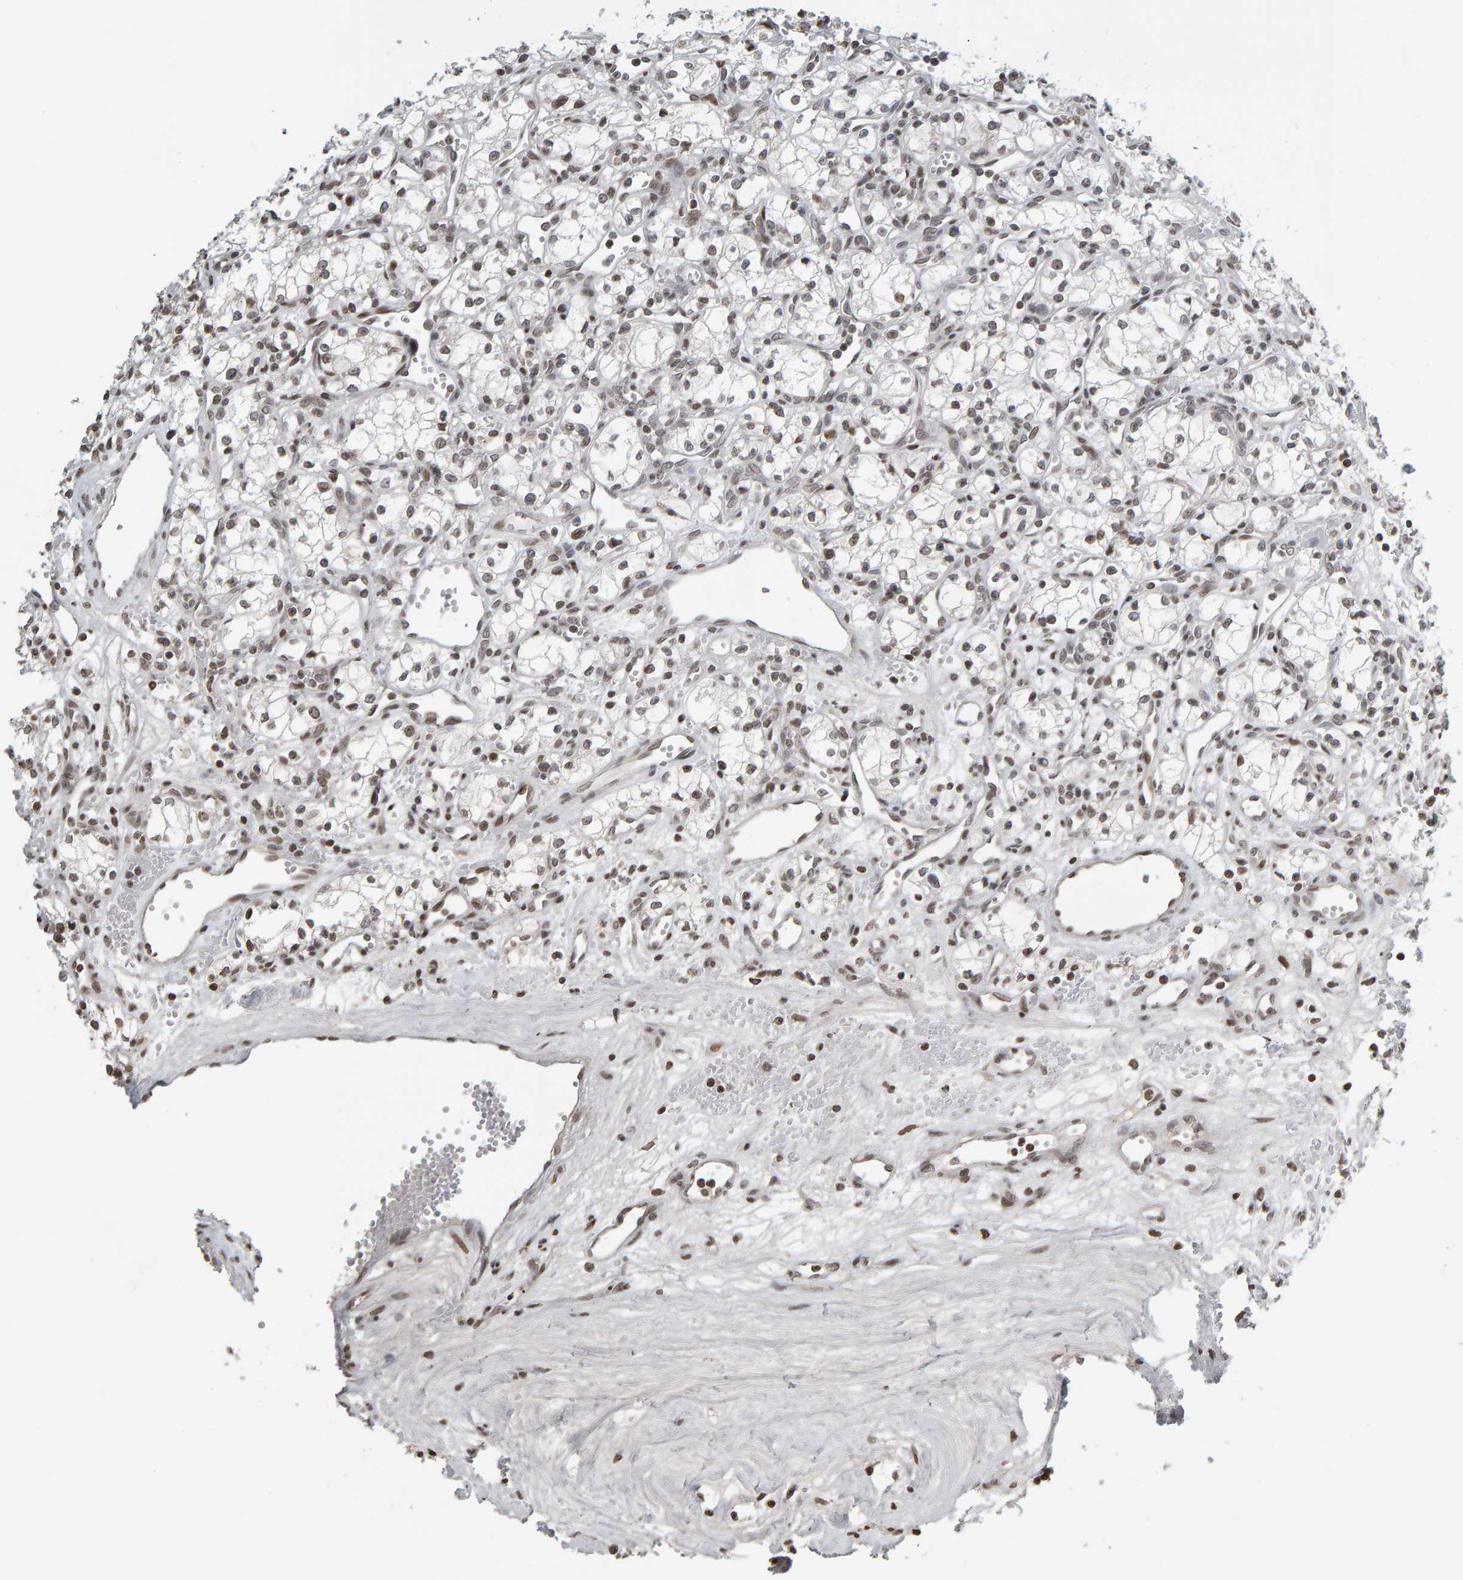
{"staining": {"intensity": "weak", "quantity": ">75%", "location": "nuclear"}, "tissue": "renal cancer", "cell_type": "Tumor cells", "image_type": "cancer", "snomed": [{"axis": "morphology", "description": "Adenocarcinoma, NOS"}, {"axis": "topography", "description": "Kidney"}], "caption": "Approximately >75% of tumor cells in renal cancer show weak nuclear protein expression as visualized by brown immunohistochemical staining.", "gene": "TRAM1", "patient": {"sex": "male", "age": 59}}